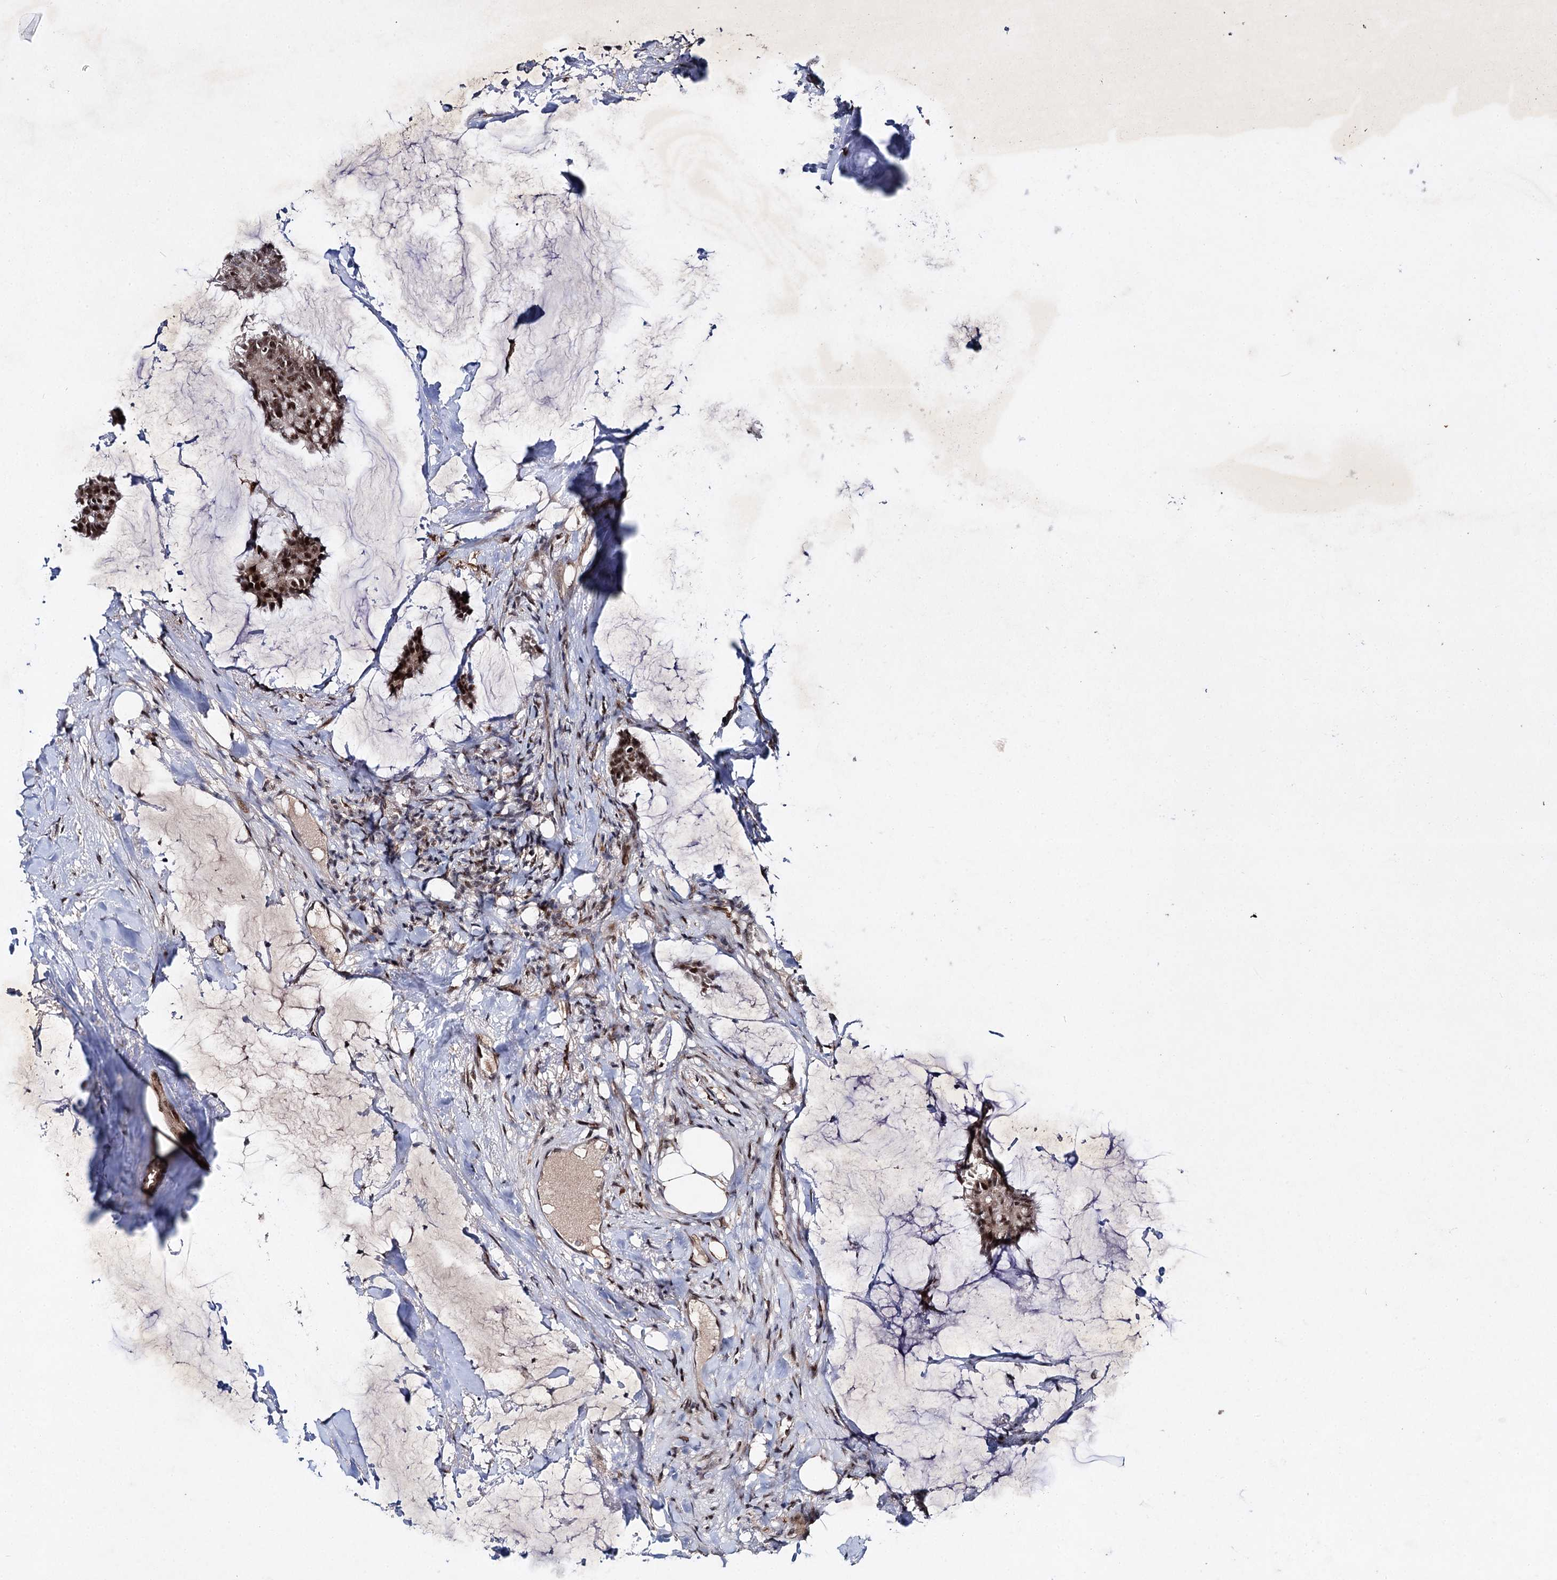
{"staining": {"intensity": "moderate", "quantity": ">75%", "location": "nuclear"}, "tissue": "breast cancer", "cell_type": "Tumor cells", "image_type": "cancer", "snomed": [{"axis": "morphology", "description": "Duct carcinoma"}, {"axis": "topography", "description": "Breast"}], "caption": "About >75% of tumor cells in infiltrating ductal carcinoma (breast) show moderate nuclear protein expression as visualized by brown immunohistochemical staining.", "gene": "BUD13", "patient": {"sex": "female", "age": 93}}